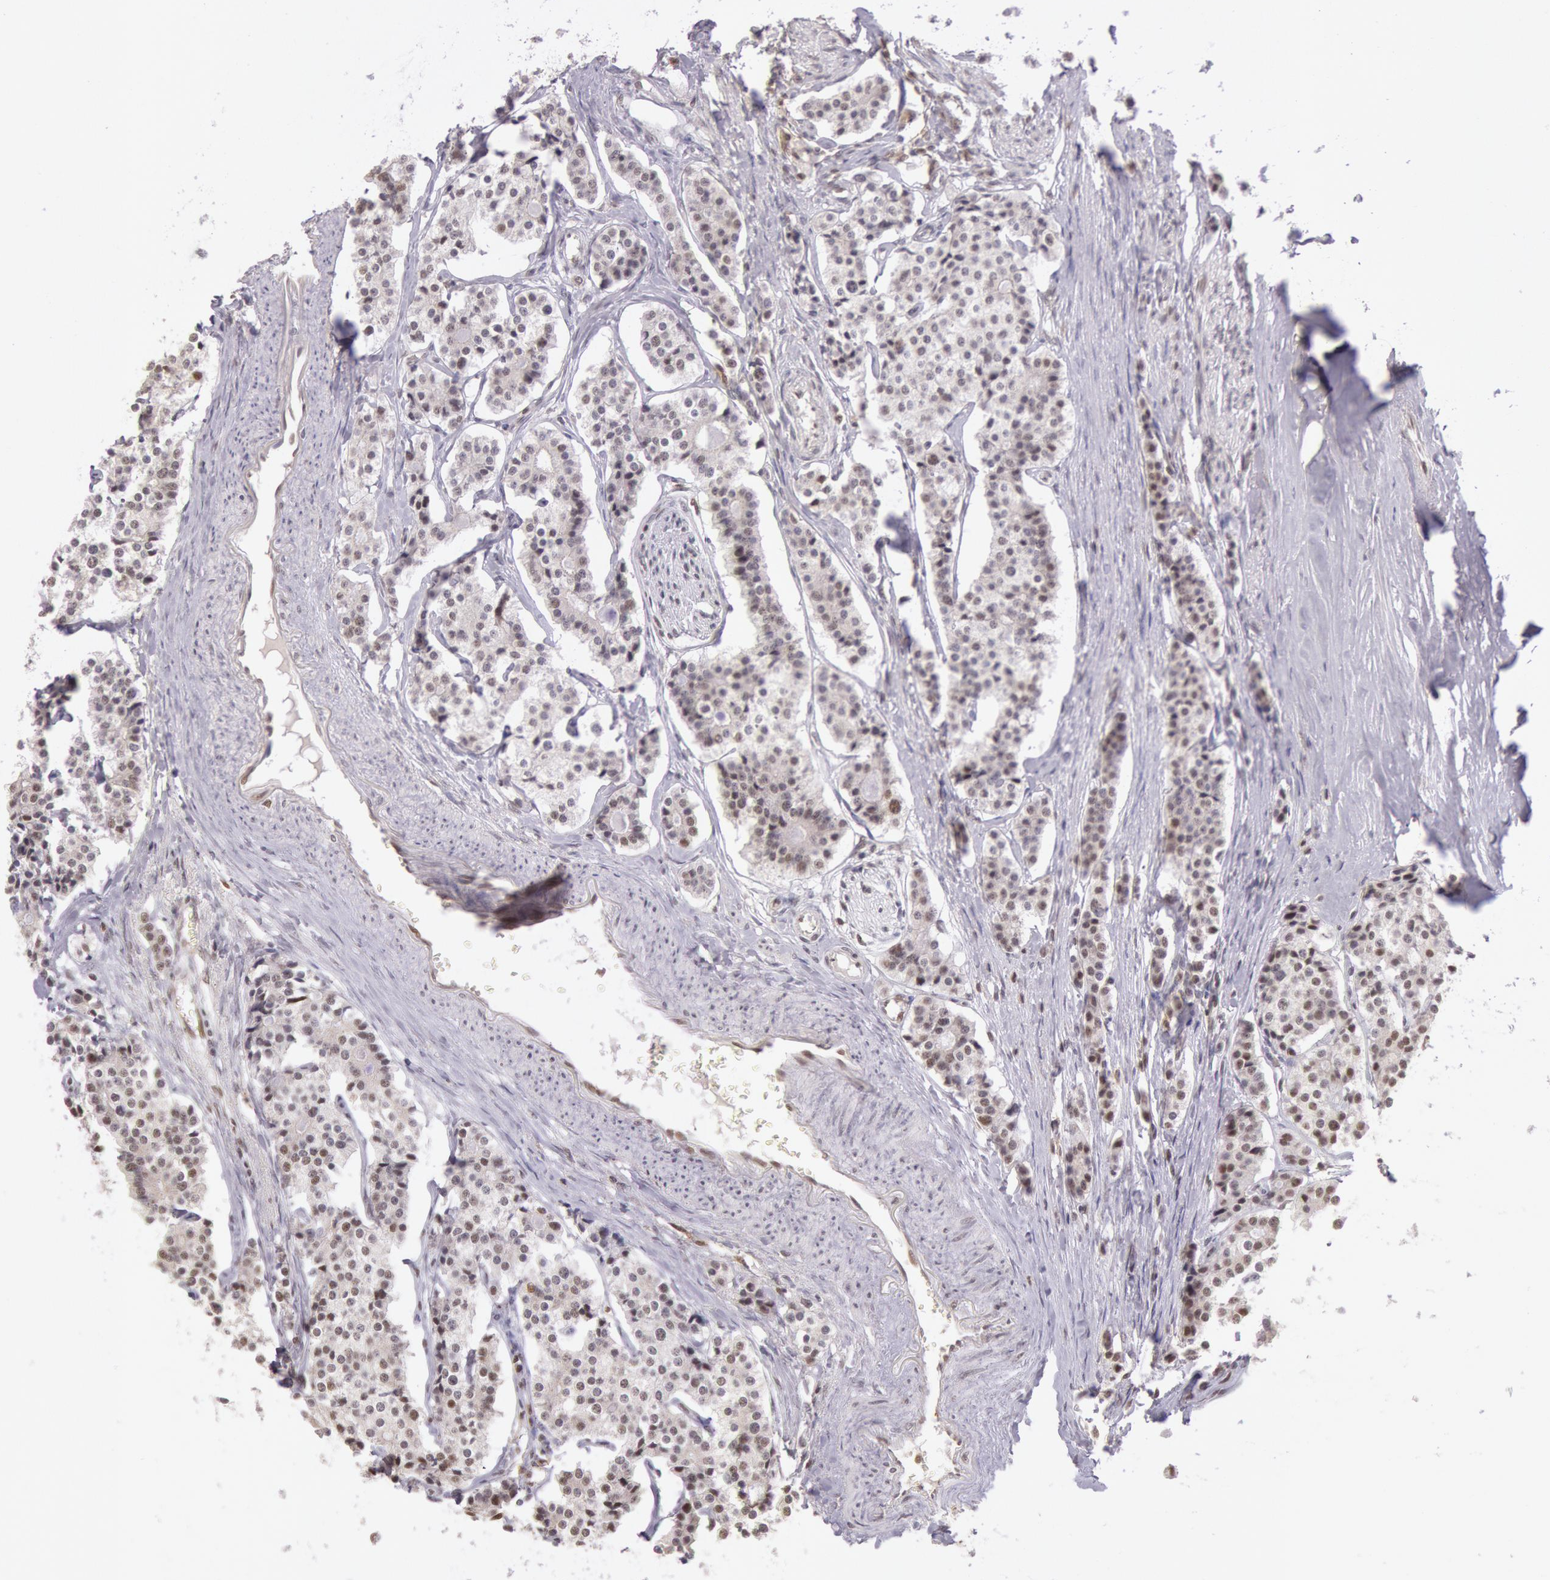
{"staining": {"intensity": "moderate", "quantity": ">75%", "location": "nuclear"}, "tissue": "carcinoid", "cell_type": "Tumor cells", "image_type": "cancer", "snomed": [{"axis": "morphology", "description": "Carcinoid, malignant, NOS"}, {"axis": "topography", "description": "Small intestine"}], "caption": "This histopathology image shows immunohistochemistry (IHC) staining of human carcinoid, with medium moderate nuclear expression in about >75% of tumor cells.", "gene": "ESS2", "patient": {"sex": "male", "age": 63}}